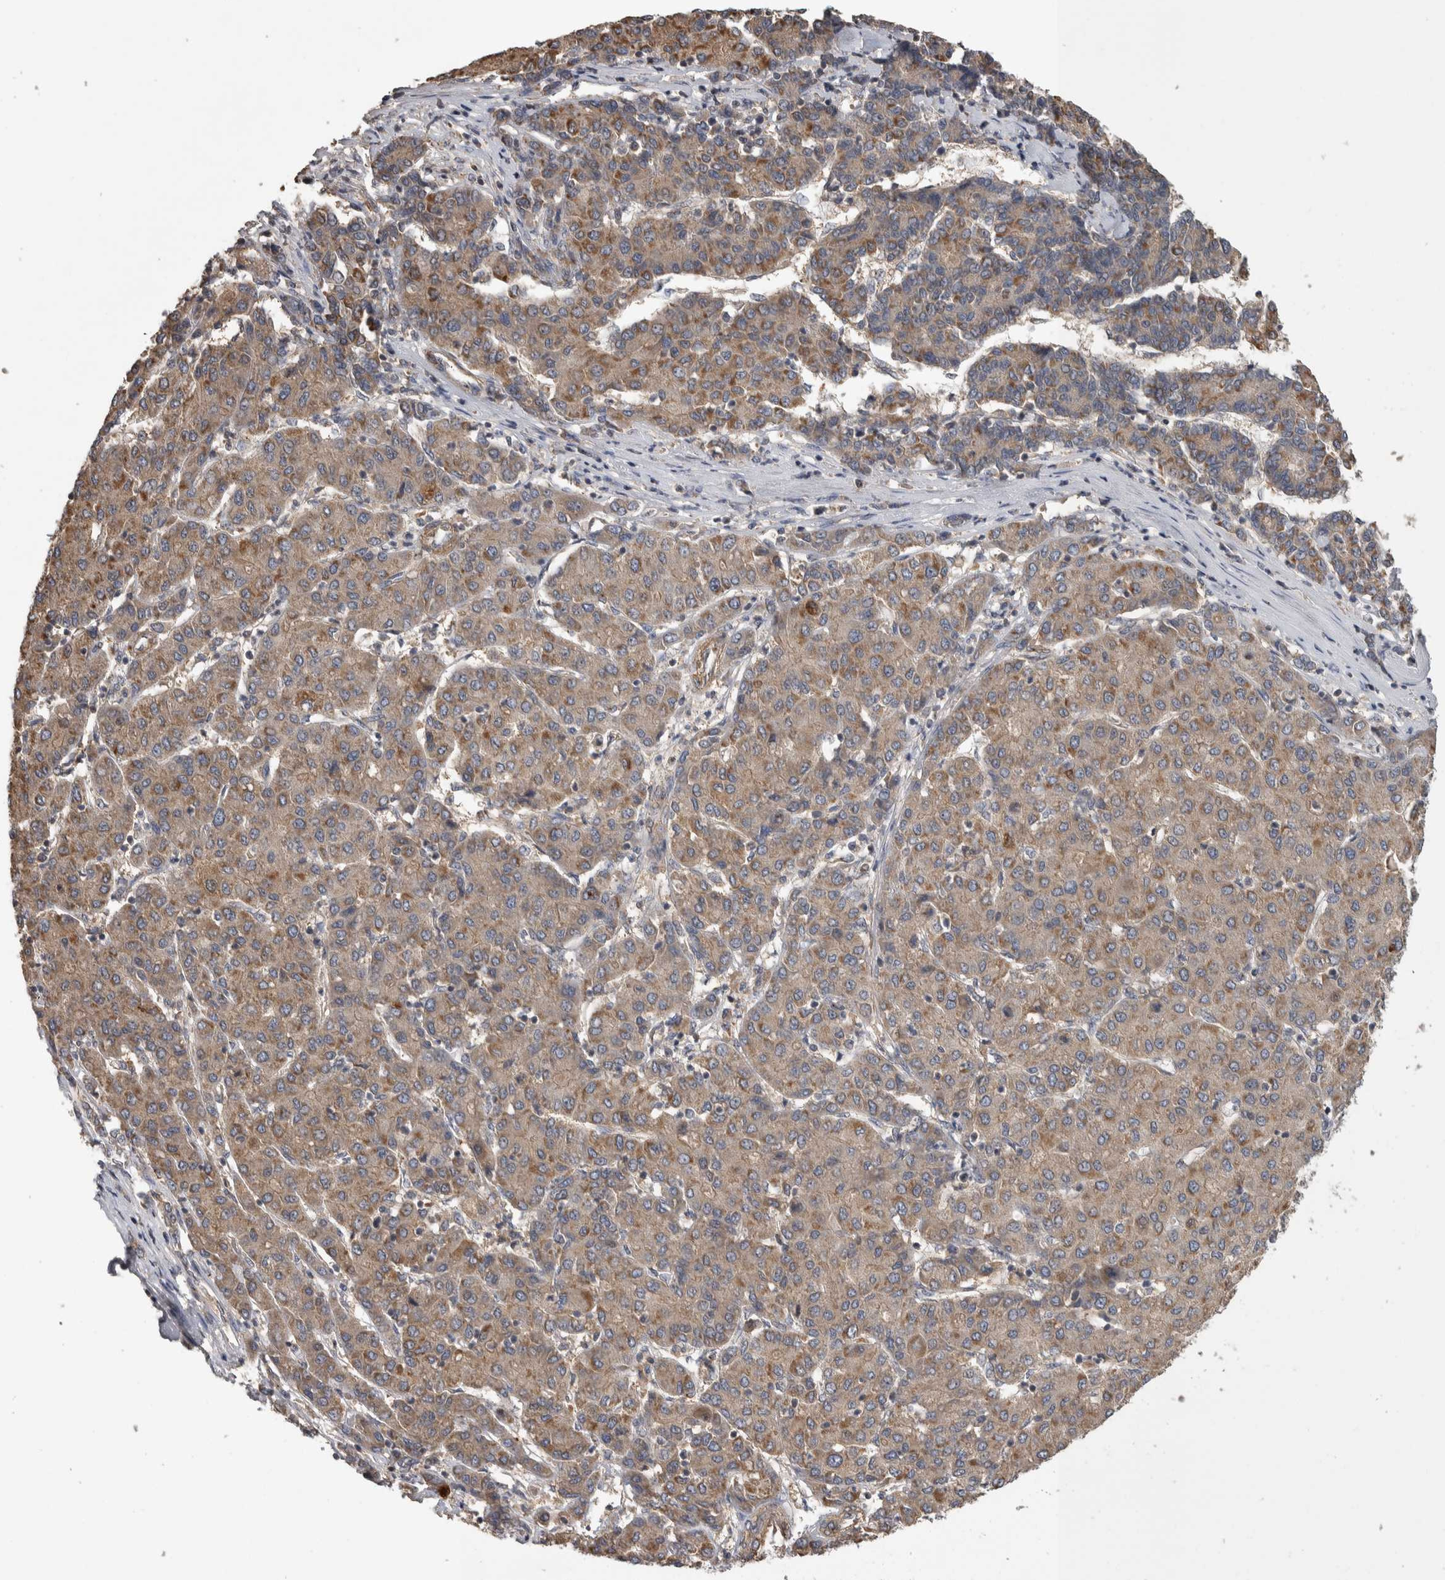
{"staining": {"intensity": "moderate", "quantity": ">75%", "location": "cytoplasmic/membranous"}, "tissue": "liver cancer", "cell_type": "Tumor cells", "image_type": "cancer", "snomed": [{"axis": "morphology", "description": "Carcinoma, Hepatocellular, NOS"}, {"axis": "topography", "description": "Liver"}], "caption": "Immunohistochemical staining of liver hepatocellular carcinoma shows medium levels of moderate cytoplasmic/membranous protein expression in approximately >75% of tumor cells. Immunohistochemistry (ihc) stains the protein in brown and the nuclei are stained blue.", "gene": "IFRD1", "patient": {"sex": "male", "age": 65}}